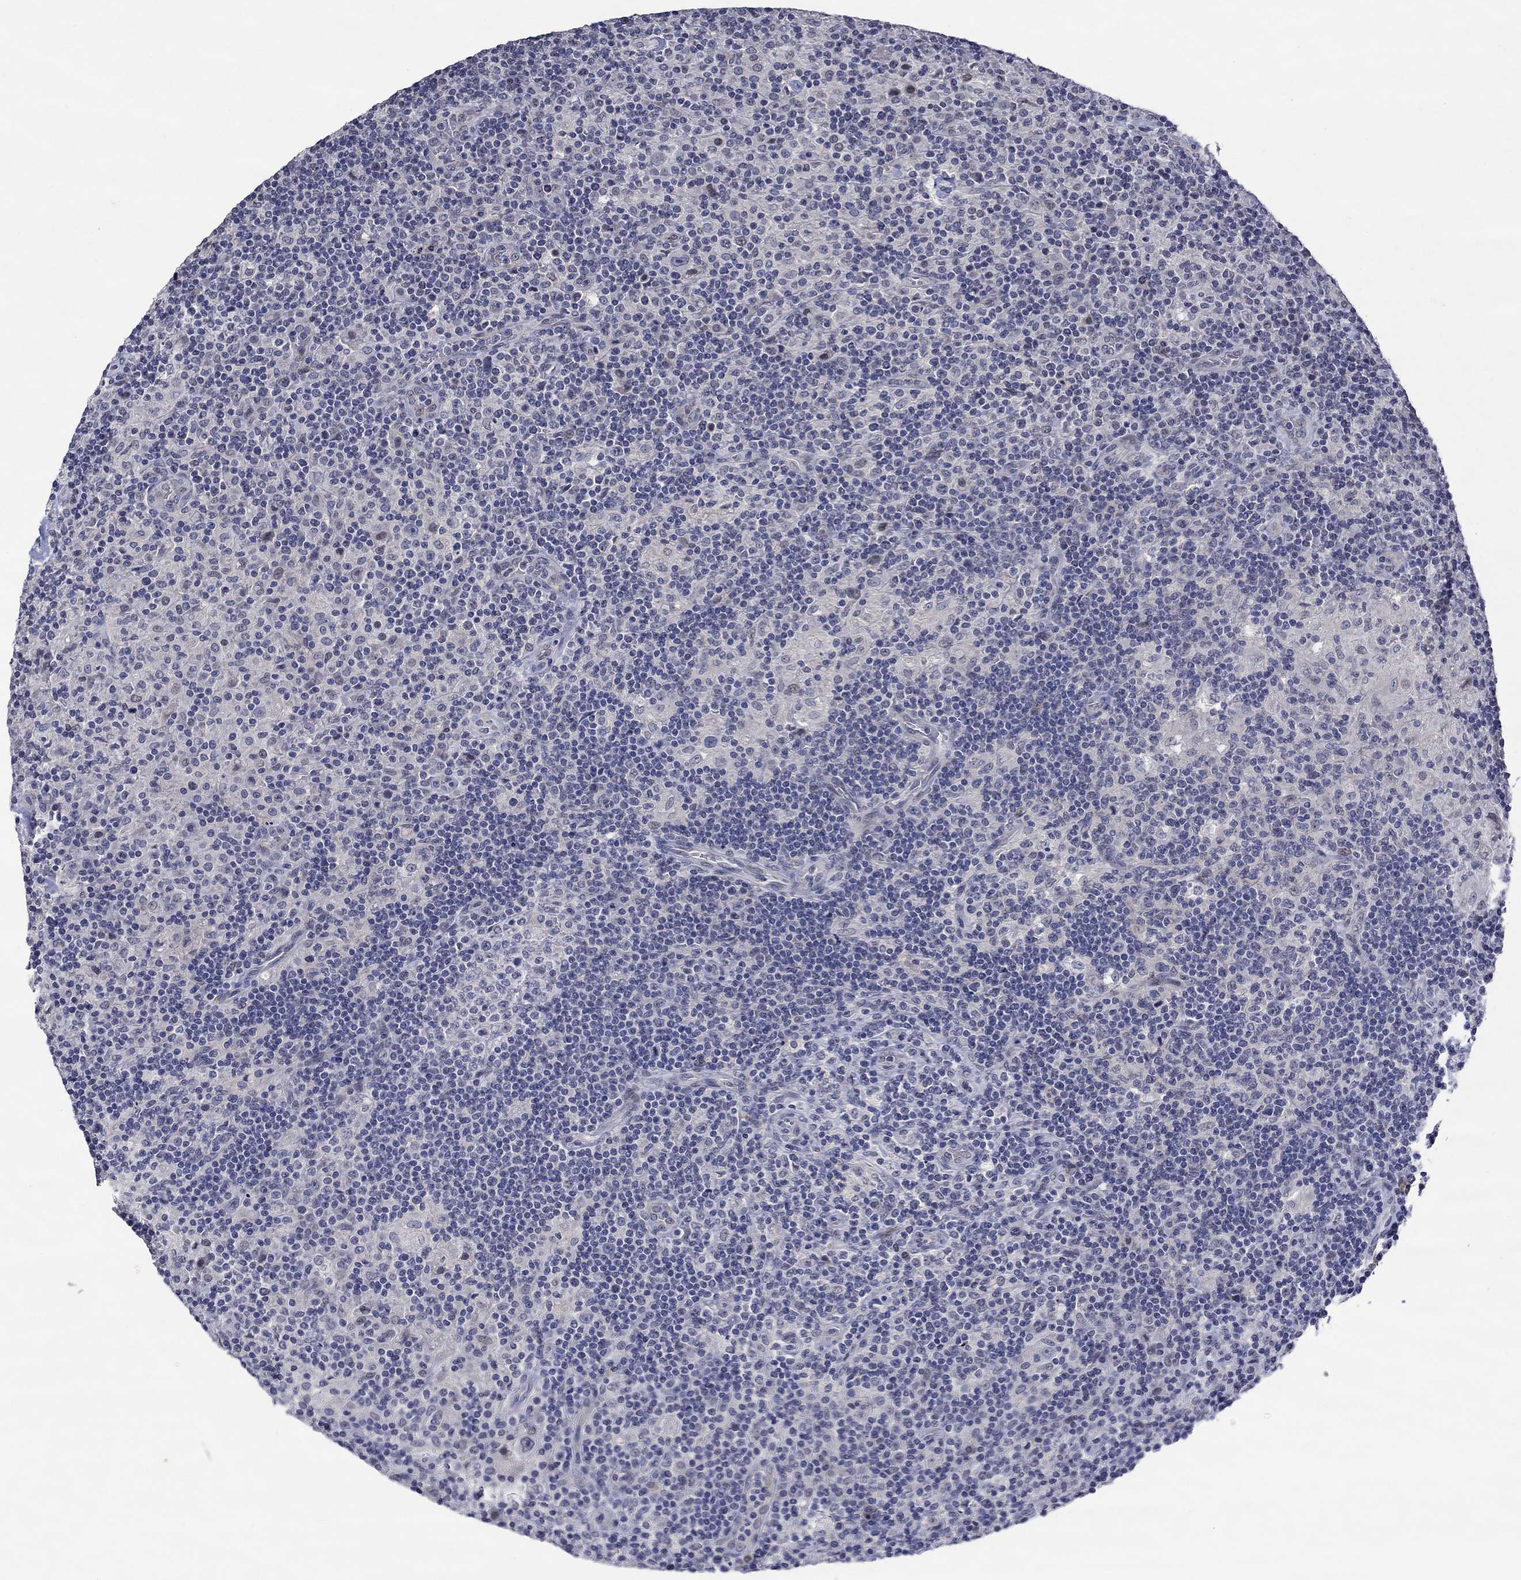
{"staining": {"intensity": "negative", "quantity": "none", "location": "none"}, "tissue": "lymphoma", "cell_type": "Tumor cells", "image_type": "cancer", "snomed": [{"axis": "morphology", "description": "Hodgkin's disease, NOS"}, {"axis": "topography", "description": "Lymph node"}], "caption": "This is a micrograph of IHC staining of Hodgkin's disease, which shows no expression in tumor cells.", "gene": "DDX3Y", "patient": {"sex": "male", "age": 70}}